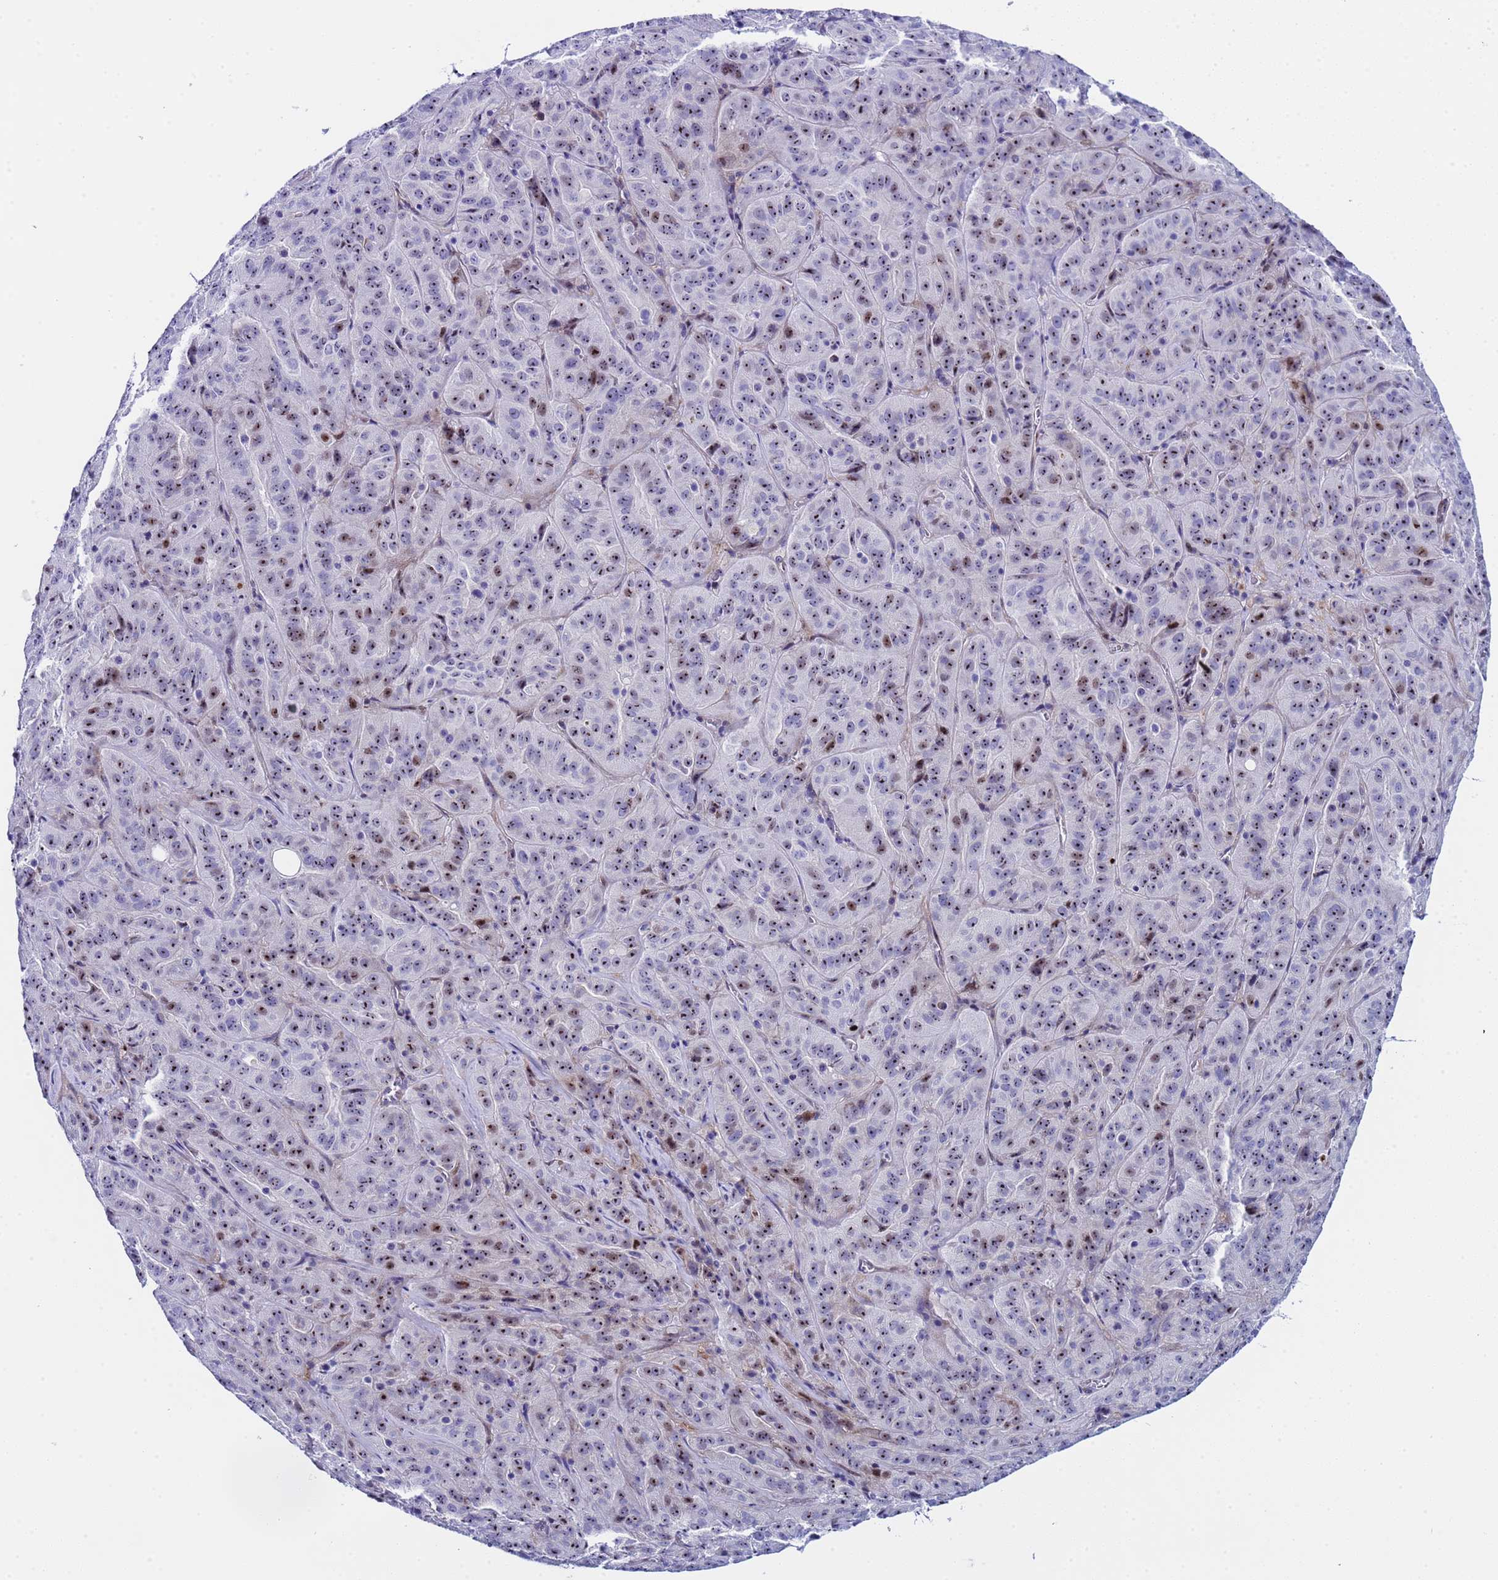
{"staining": {"intensity": "strong", "quantity": "<25%", "location": "nuclear"}, "tissue": "pancreatic cancer", "cell_type": "Tumor cells", "image_type": "cancer", "snomed": [{"axis": "morphology", "description": "Adenocarcinoma, NOS"}, {"axis": "topography", "description": "Pancreas"}], "caption": "Pancreatic cancer tissue reveals strong nuclear staining in approximately <25% of tumor cells, visualized by immunohistochemistry.", "gene": "POP5", "patient": {"sex": "male", "age": 63}}